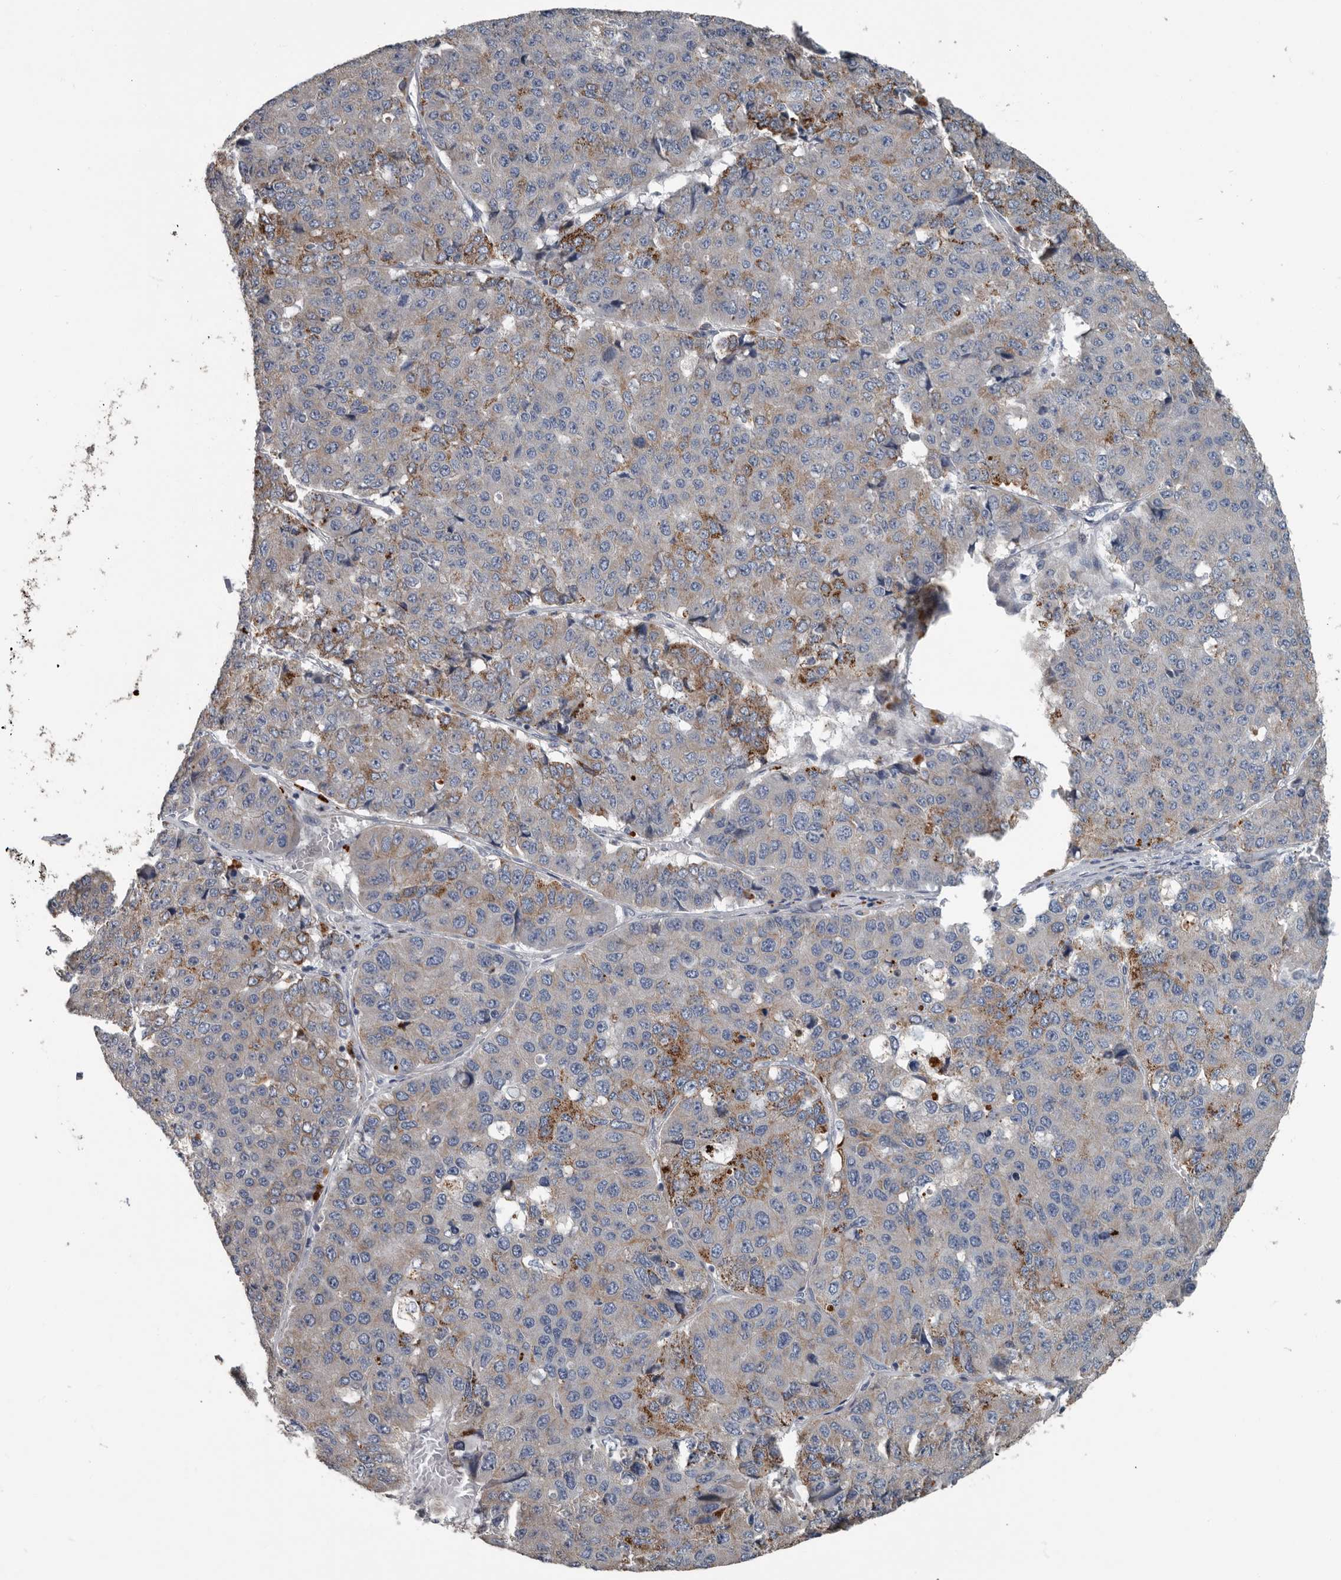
{"staining": {"intensity": "moderate", "quantity": "<25%", "location": "cytoplasmic/membranous"}, "tissue": "pancreatic cancer", "cell_type": "Tumor cells", "image_type": "cancer", "snomed": [{"axis": "morphology", "description": "Adenocarcinoma, NOS"}, {"axis": "topography", "description": "Pancreas"}], "caption": "A brown stain highlights moderate cytoplasmic/membranous expression of a protein in pancreatic adenocarcinoma tumor cells.", "gene": "DPY19L4", "patient": {"sex": "male", "age": 50}}